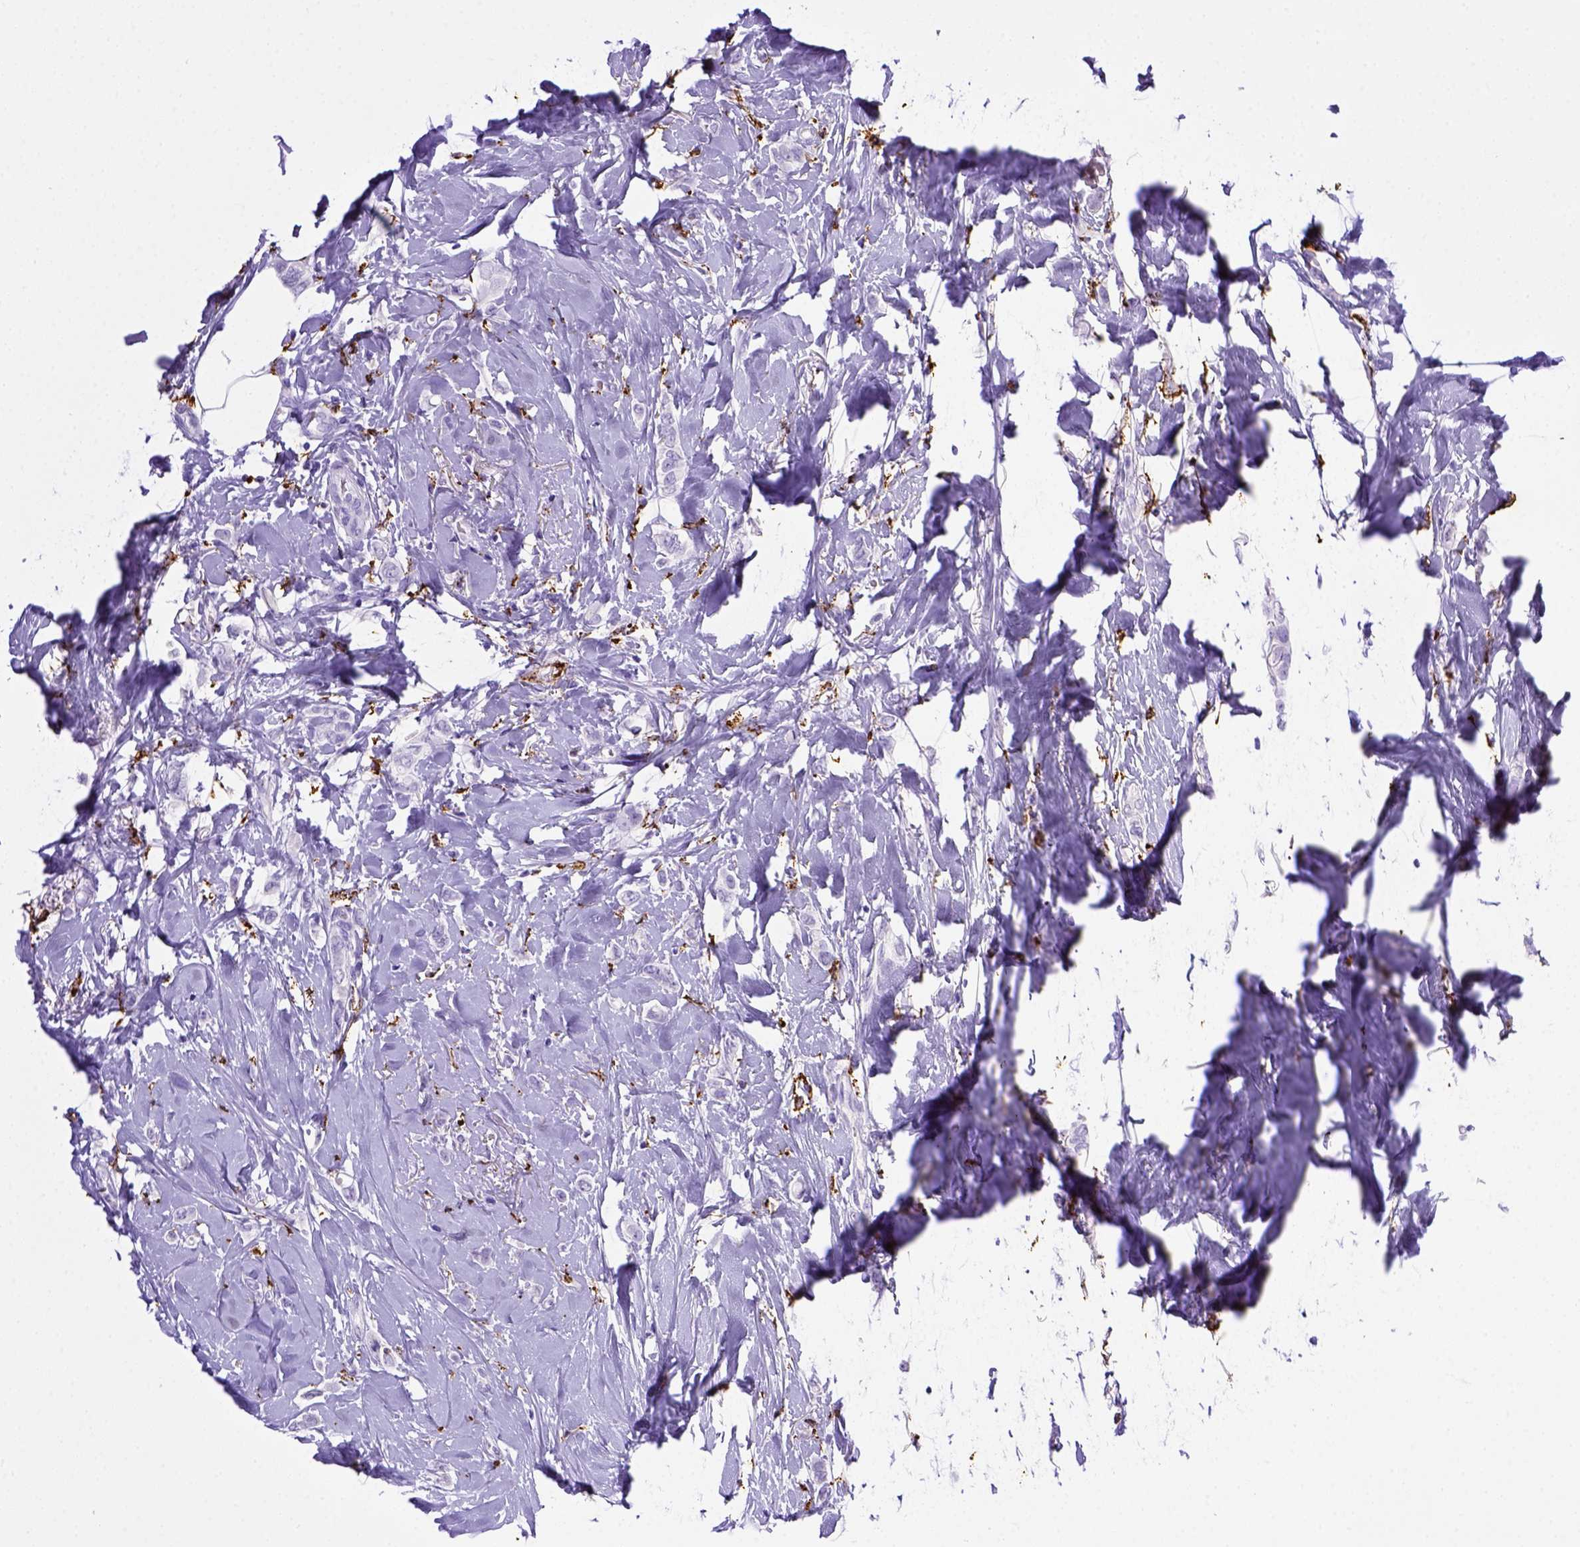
{"staining": {"intensity": "negative", "quantity": "none", "location": "none"}, "tissue": "breast cancer", "cell_type": "Tumor cells", "image_type": "cancer", "snomed": [{"axis": "morphology", "description": "Lobular carcinoma"}, {"axis": "topography", "description": "Breast"}], "caption": "Immunohistochemical staining of human breast cancer (lobular carcinoma) exhibits no significant staining in tumor cells.", "gene": "CD68", "patient": {"sex": "female", "age": 66}}